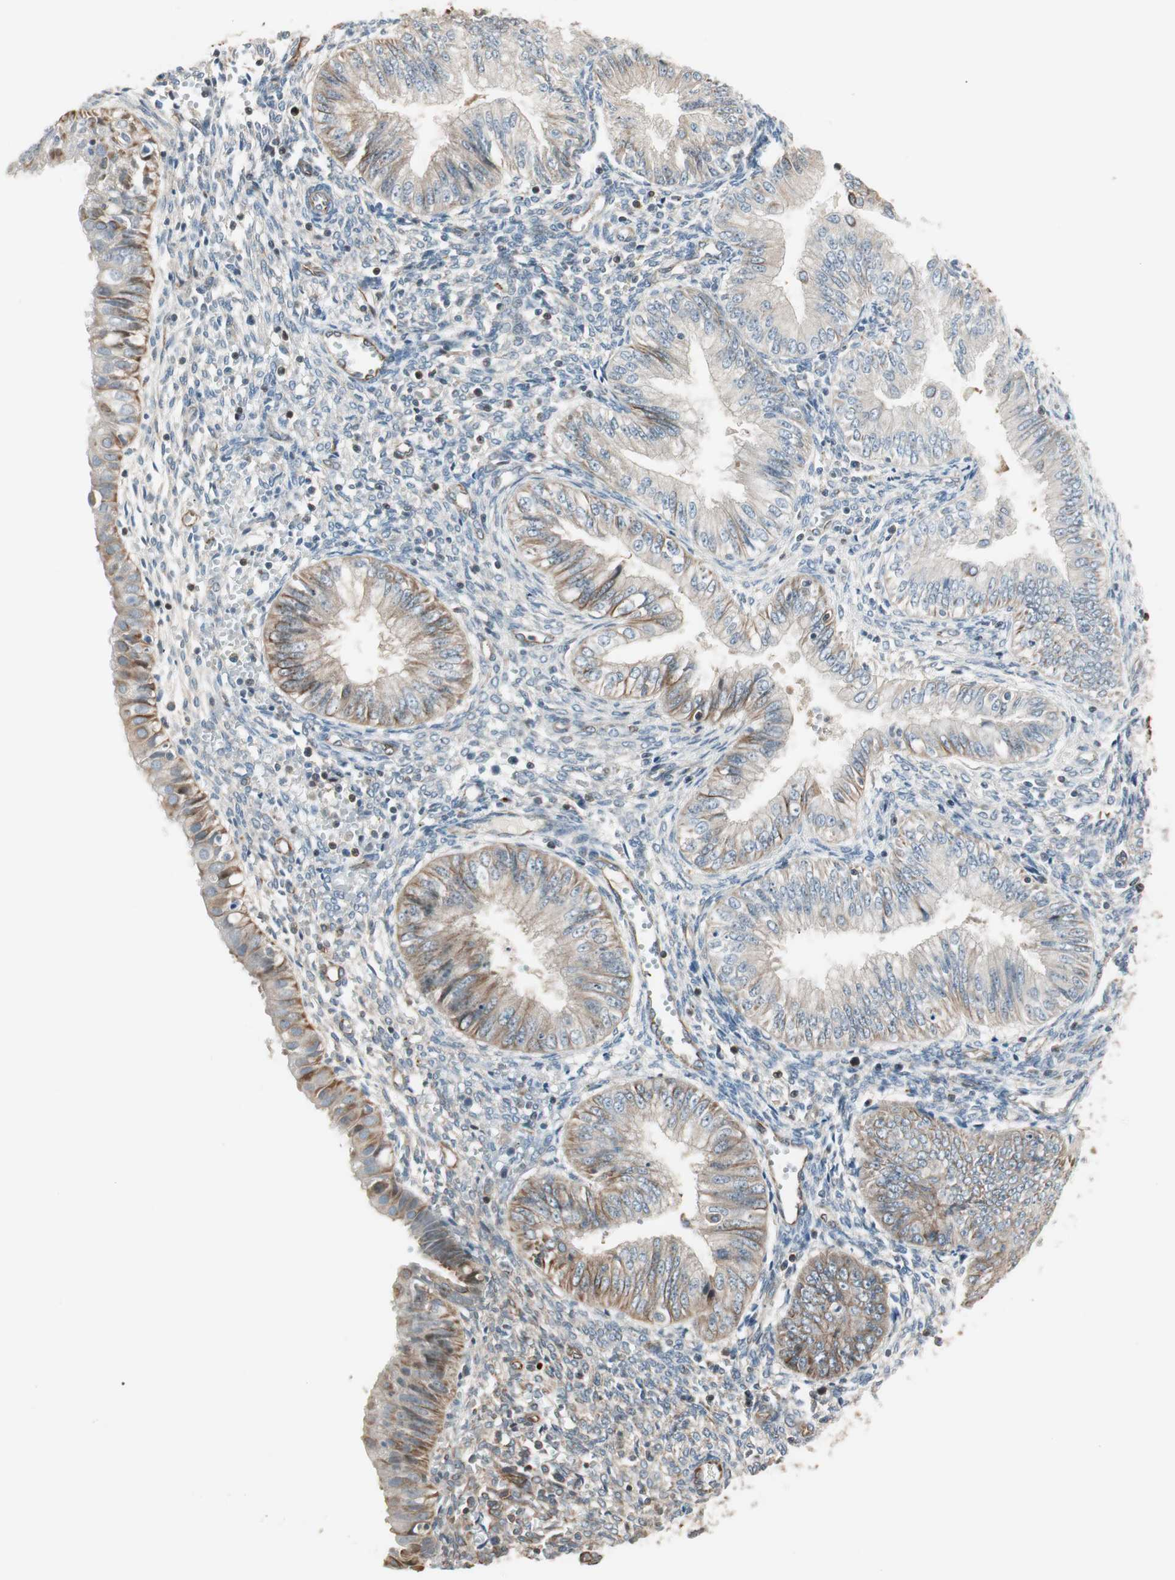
{"staining": {"intensity": "weak", "quantity": ">75%", "location": "cytoplasmic/membranous"}, "tissue": "endometrial cancer", "cell_type": "Tumor cells", "image_type": "cancer", "snomed": [{"axis": "morphology", "description": "Normal tissue, NOS"}, {"axis": "morphology", "description": "Adenocarcinoma, NOS"}, {"axis": "topography", "description": "Endometrium"}], "caption": "Human endometrial adenocarcinoma stained with a protein marker displays weak staining in tumor cells.", "gene": "MAD2L2", "patient": {"sex": "female", "age": 53}}